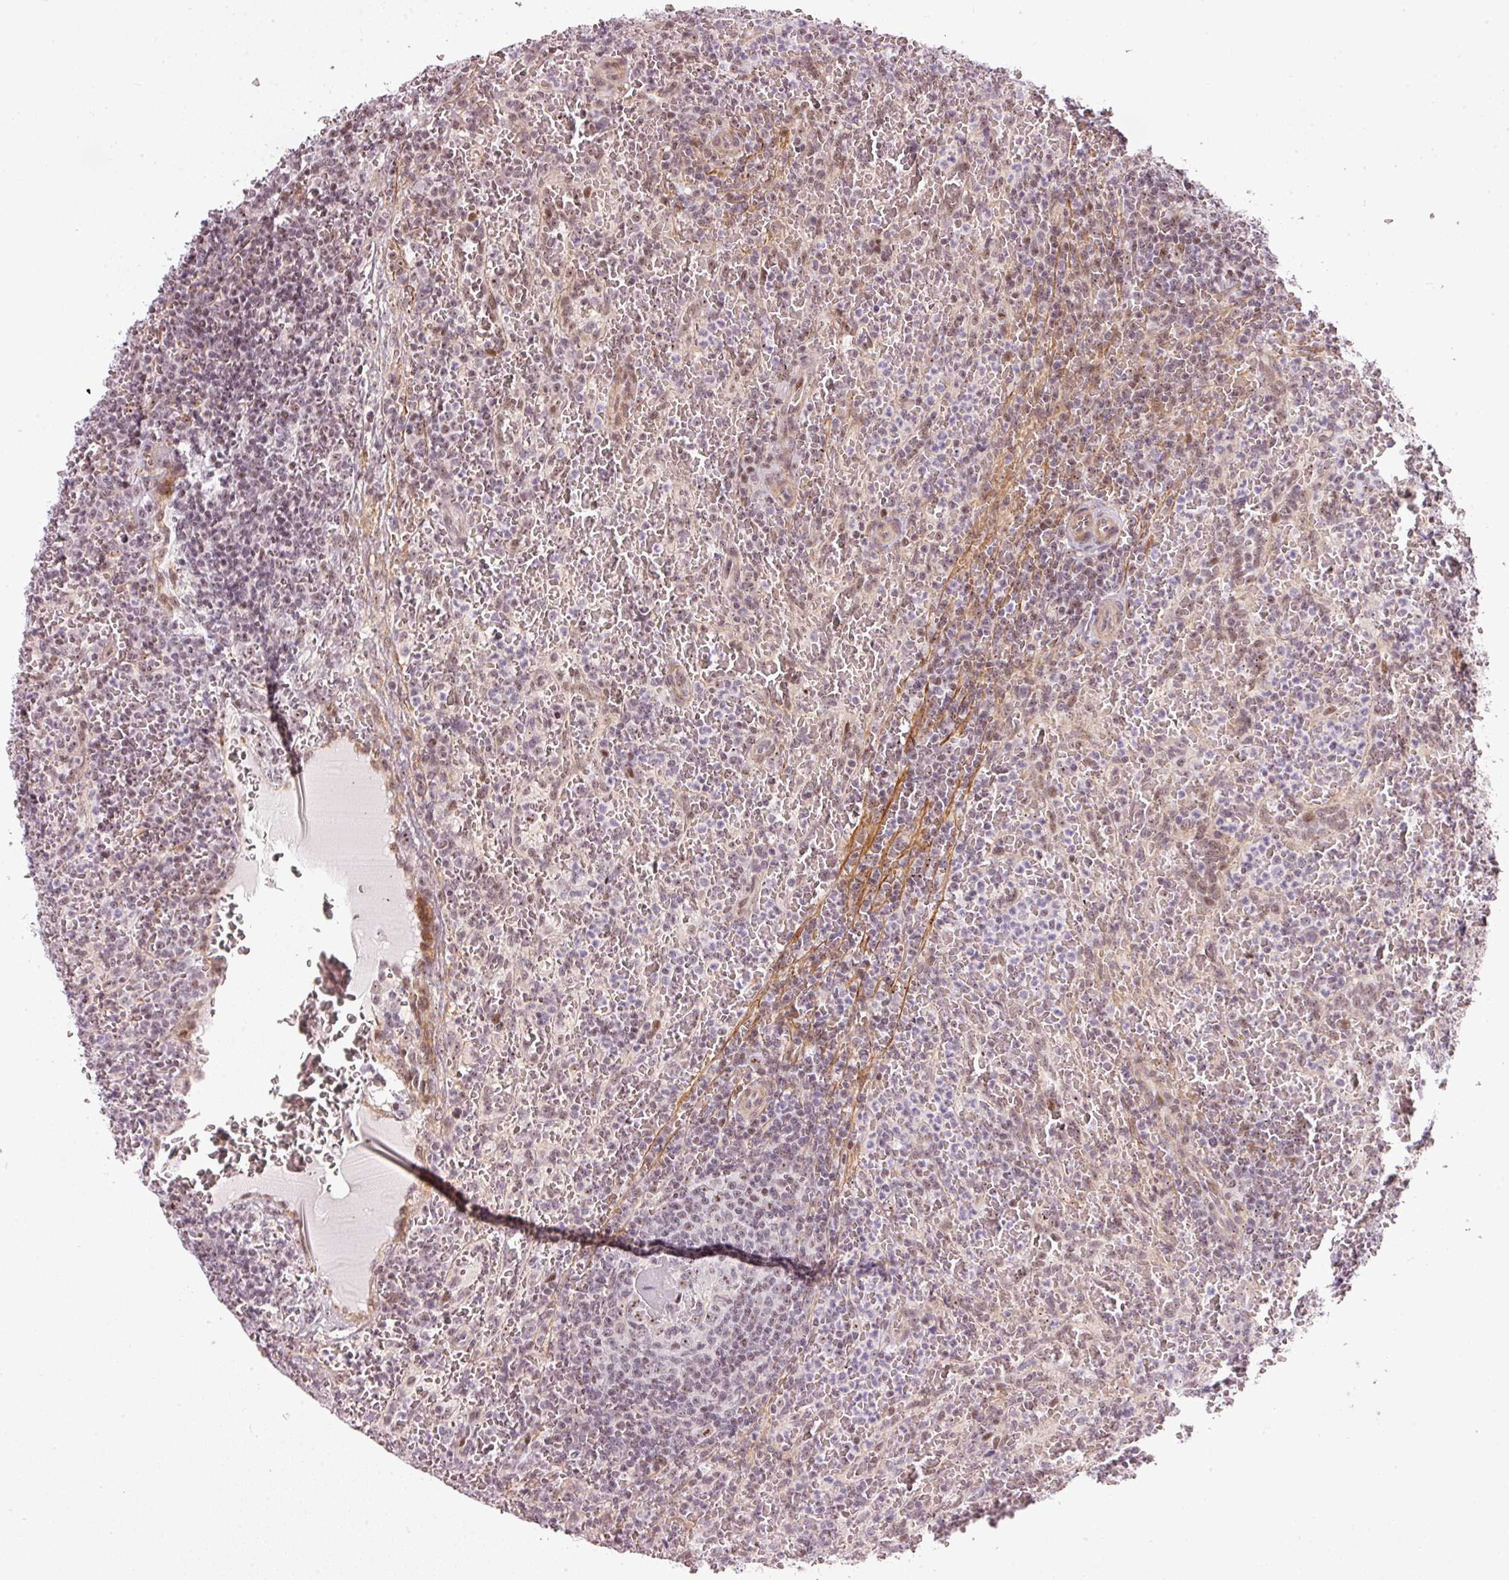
{"staining": {"intensity": "weak", "quantity": "25%-75%", "location": "nuclear"}, "tissue": "lymphoma", "cell_type": "Tumor cells", "image_type": "cancer", "snomed": [{"axis": "morphology", "description": "Malignant lymphoma, non-Hodgkin's type, Low grade"}, {"axis": "topography", "description": "Spleen"}], "caption": "Brown immunohistochemical staining in human low-grade malignant lymphoma, non-Hodgkin's type exhibits weak nuclear positivity in approximately 25%-75% of tumor cells. (IHC, brightfield microscopy, high magnification).", "gene": "MXRA8", "patient": {"sex": "female", "age": 64}}